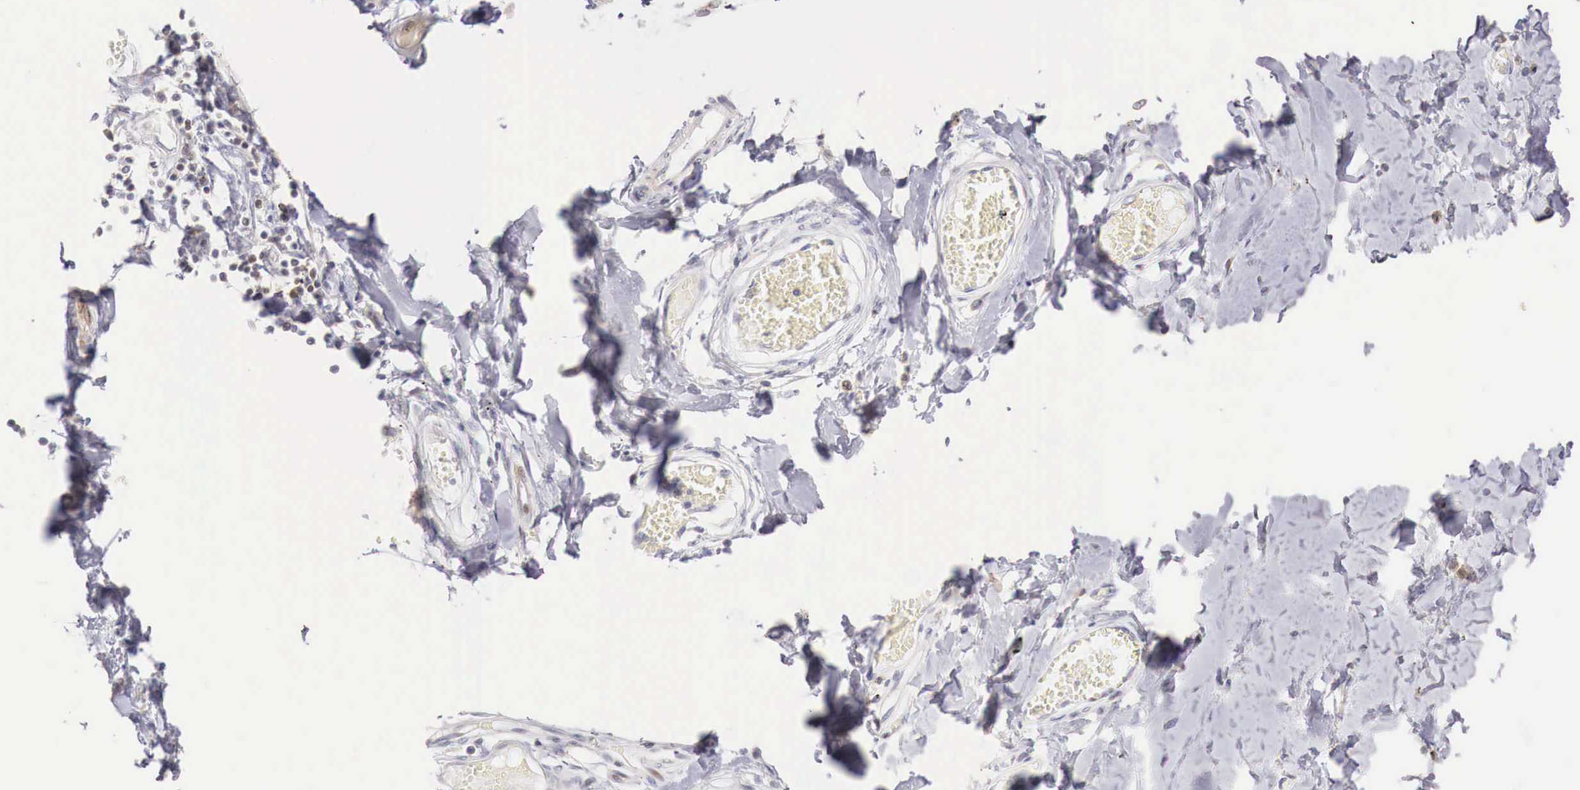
{"staining": {"intensity": "negative", "quantity": "none", "location": "none"}, "tissue": "adipose tissue", "cell_type": "Adipocytes", "image_type": "normal", "snomed": [{"axis": "morphology", "description": "Normal tissue, NOS"}, {"axis": "morphology", "description": "Sarcoma, NOS"}, {"axis": "topography", "description": "Skin"}, {"axis": "topography", "description": "Soft tissue"}], "caption": "IHC micrograph of unremarkable adipose tissue: adipose tissue stained with DAB exhibits no significant protein expression in adipocytes.", "gene": "CLCN5", "patient": {"sex": "female", "age": 51}}